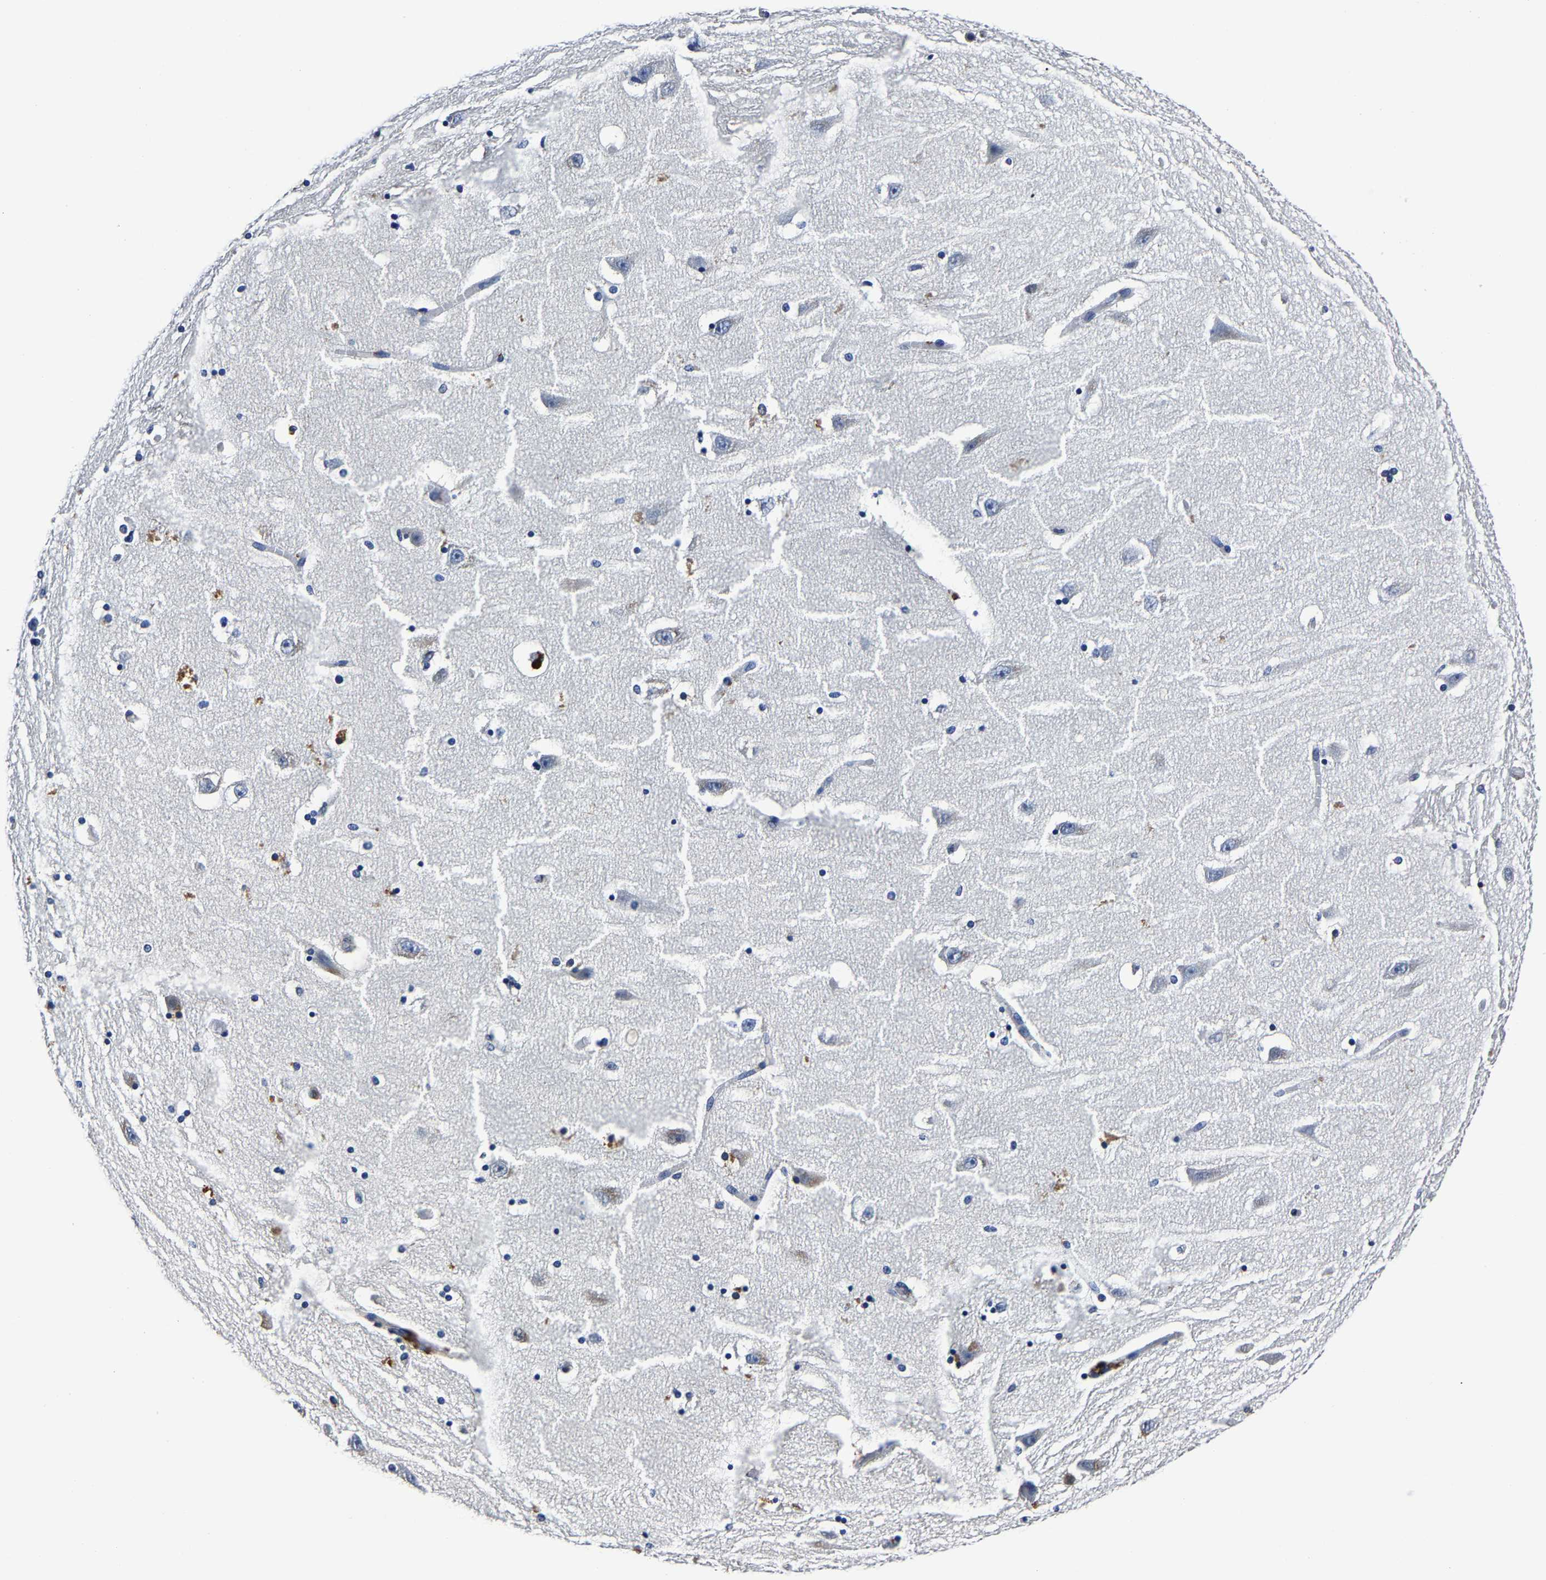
{"staining": {"intensity": "weak", "quantity": "<25%", "location": "cytoplasmic/membranous"}, "tissue": "hippocampus", "cell_type": "Glial cells", "image_type": "normal", "snomed": [{"axis": "morphology", "description": "Normal tissue, NOS"}, {"axis": "topography", "description": "Hippocampus"}], "caption": "This is an IHC photomicrograph of unremarkable hippocampus. There is no positivity in glial cells.", "gene": "PSPH", "patient": {"sex": "female", "age": 54}}